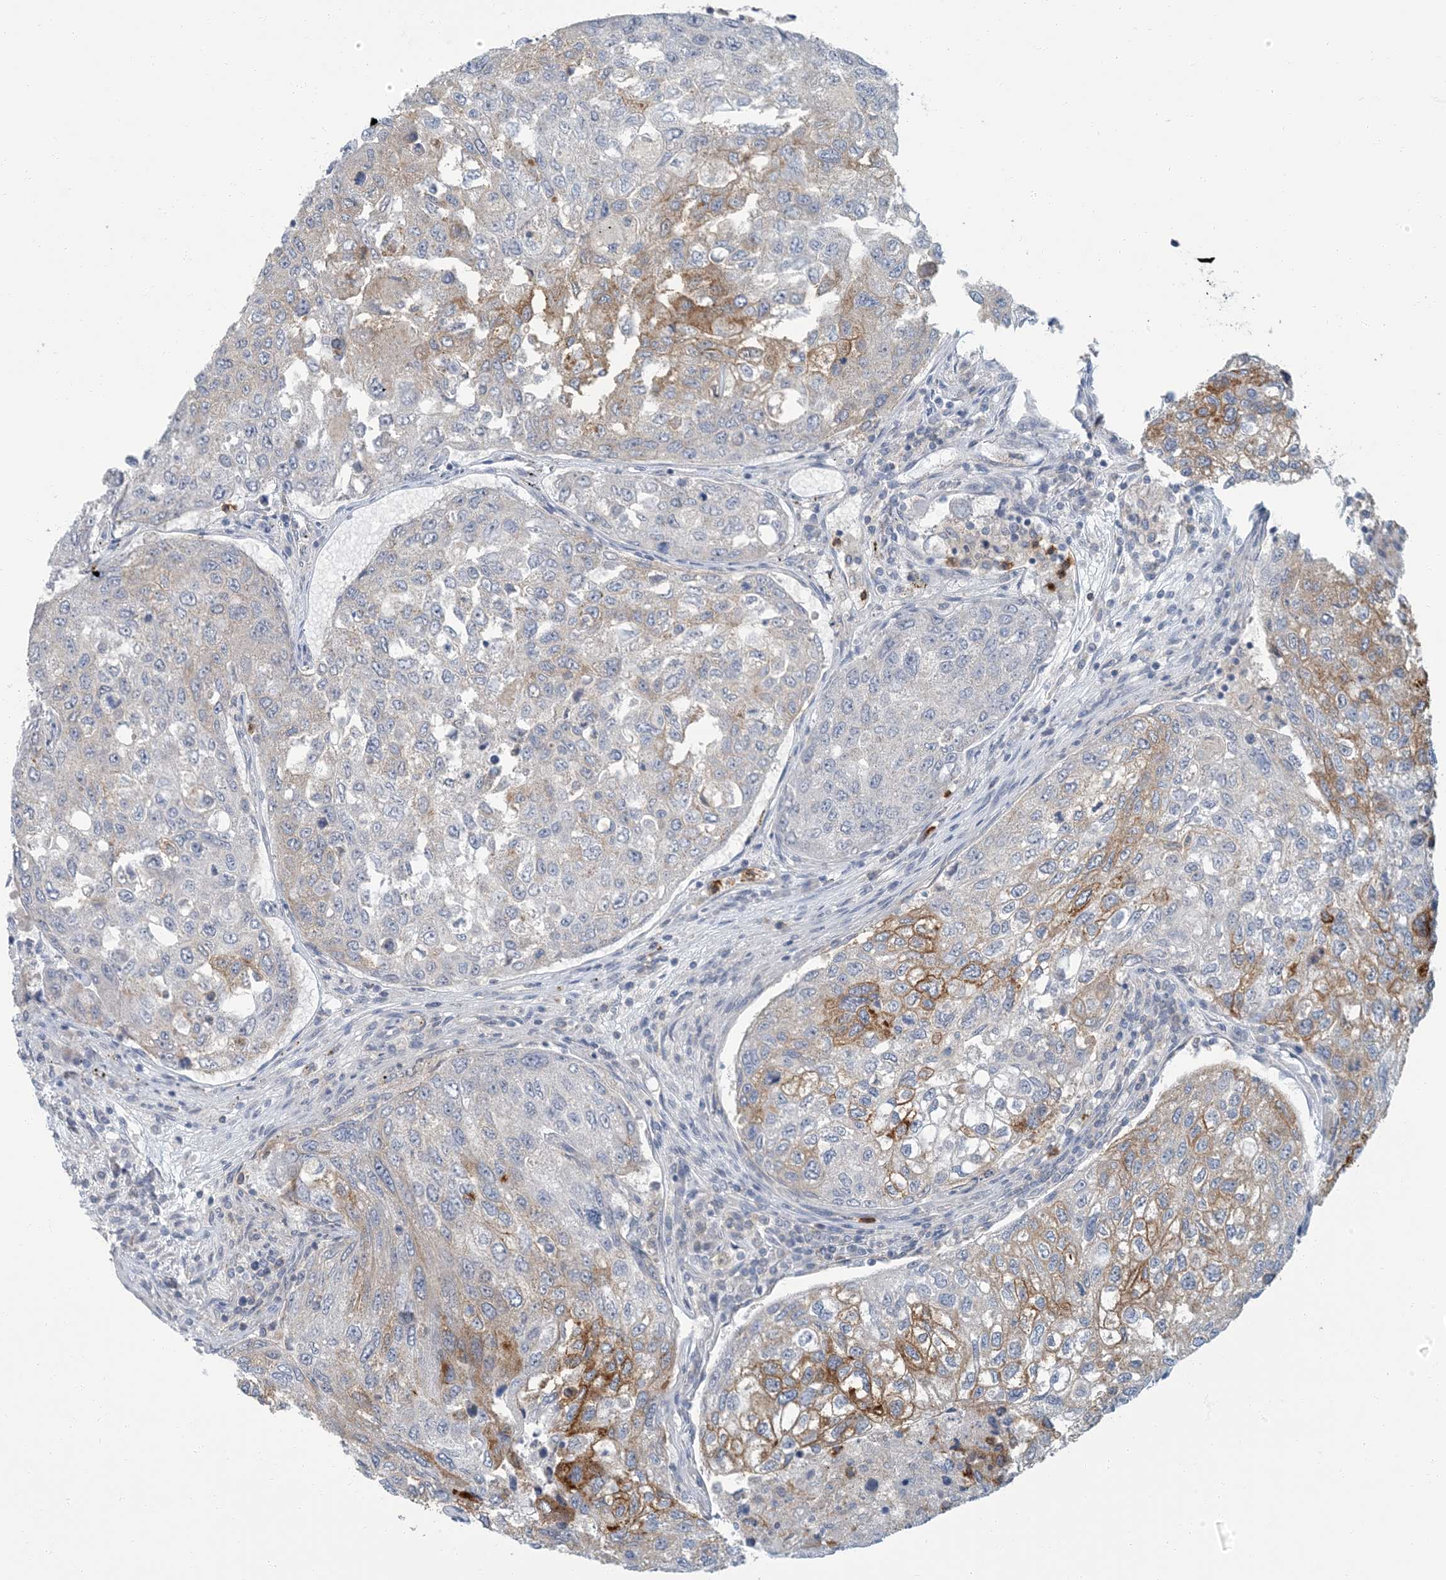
{"staining": {"intensity": "moderate", "quantity": "<25%", "location": "cytoplasmic/membranous"}, "tissue": "urothelial cancer", "cell_type": "Tumor cells", "image_type": "cancer", "snomed": [{"axis": "morphology", "description": "Urothelial carcinoma, High grade"}, {"axis": "topography", "description": "Lymph node"}, {"axis": "topography", "description": "Urinary bladder"}], "caption": "Protein expression by IHC shows moderate cytoplasmic/membranous positivity in about <25% of tumor cells in urothelial carcinoma (high-grade). The protein of interest is stained brown, and the nuclei are stained in blue (DAB (3,3'-diaminobenzidine) IHC with brightfield microscopy, high magnification).", "gene": "EPHA4", "patient": {"sex": "male", "age": 51}}